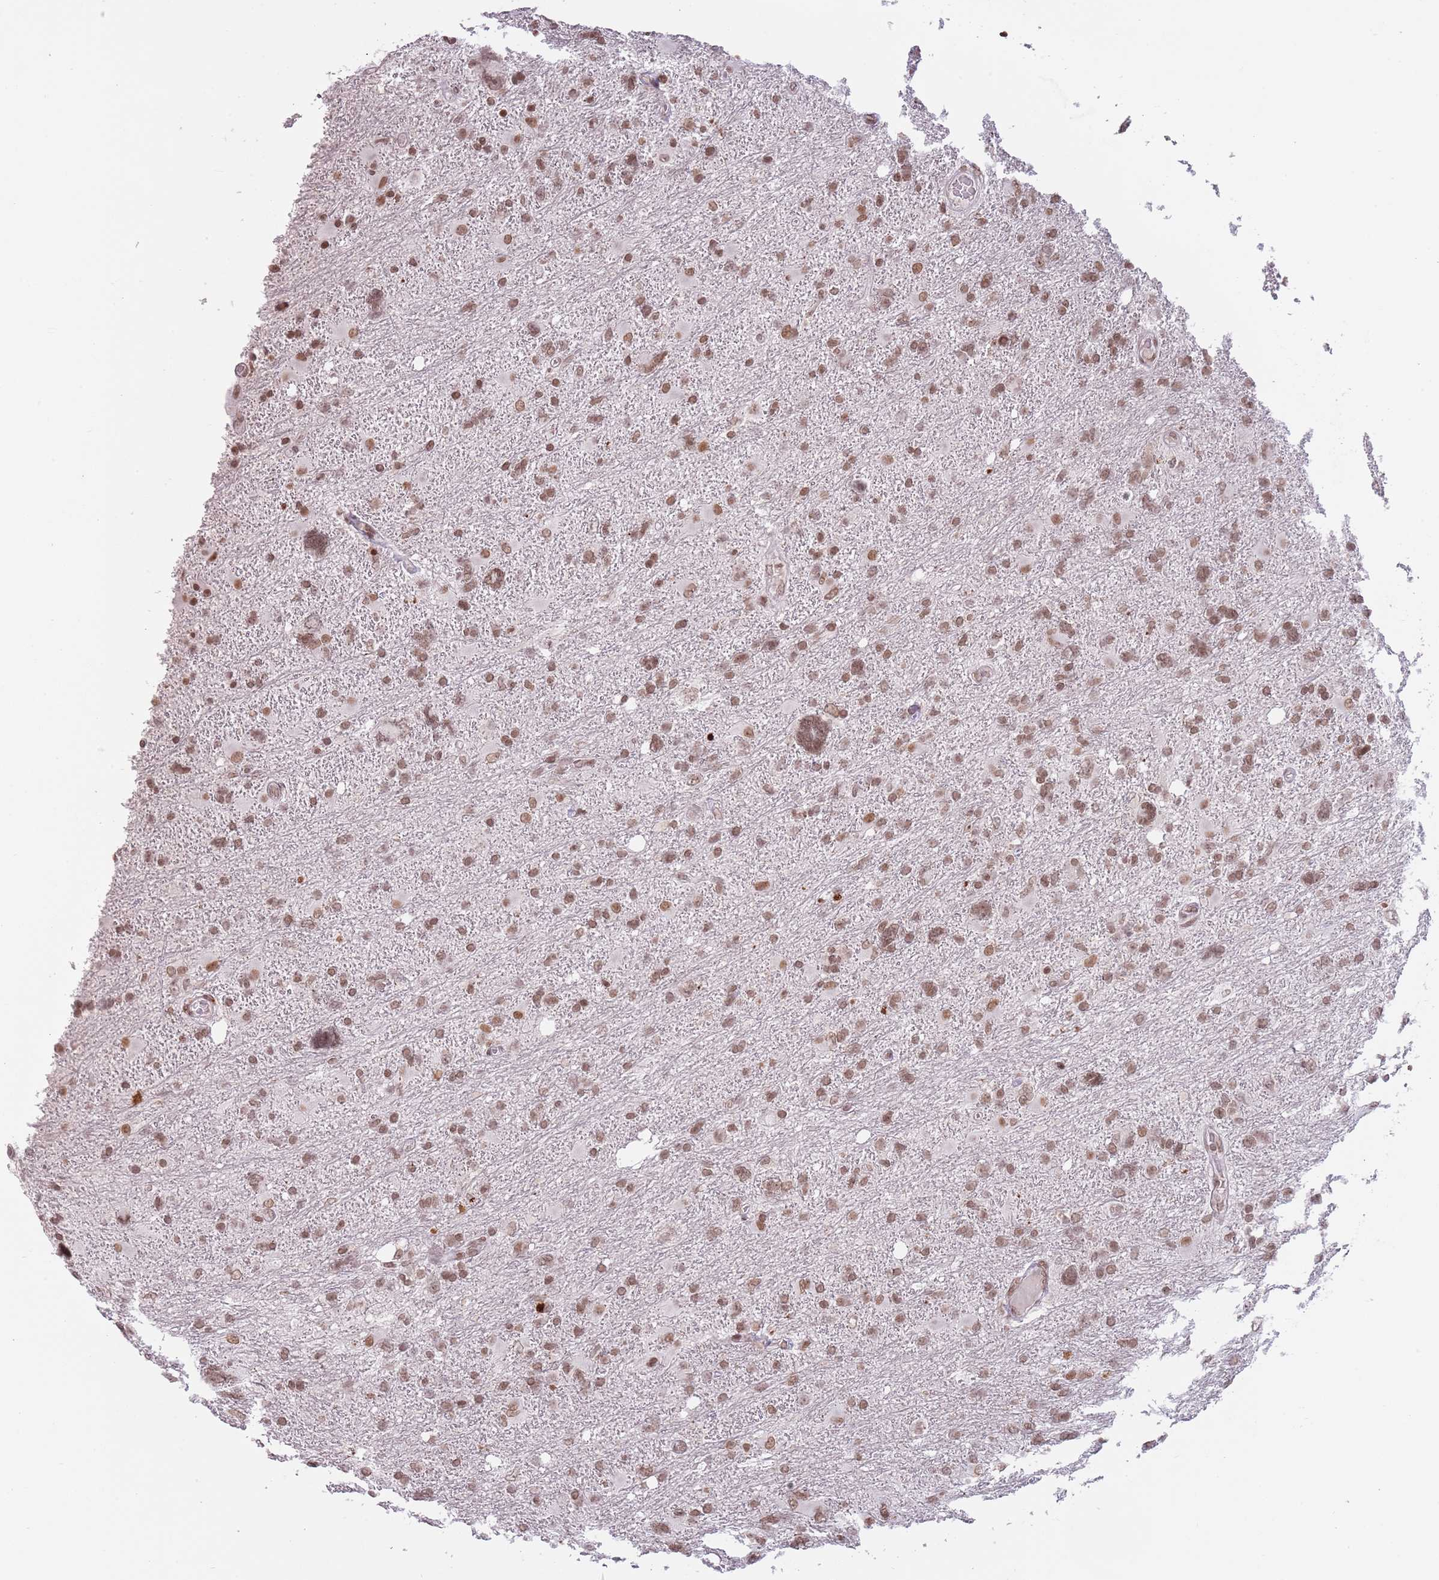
{"staining": {"intensity": "moderate", "quantity": ">75%", "location": "nuclear"}, "tissue": "glioma", "cell_type": "Tumor cells", "image_type": "cancer", "snomed": [{"axis": "morphology", "description": "Glioma, malignant, High grade"}, {"axis": "topography", "description": "Brain"}], "caption": "Immunohistochemistry of human malignant glioma (high-grade) demonstrates medium levels of moderate nuclear positivity in approximately >75% of tumor cells. (Stains: DAB (3,3'-diaminobenzidine) in brown, nuclei in blue, Microscopy: brightfield microscopy at high magnification).", "gene": "SH3RF3", "patient": {"sex": "male", "age": 61}}